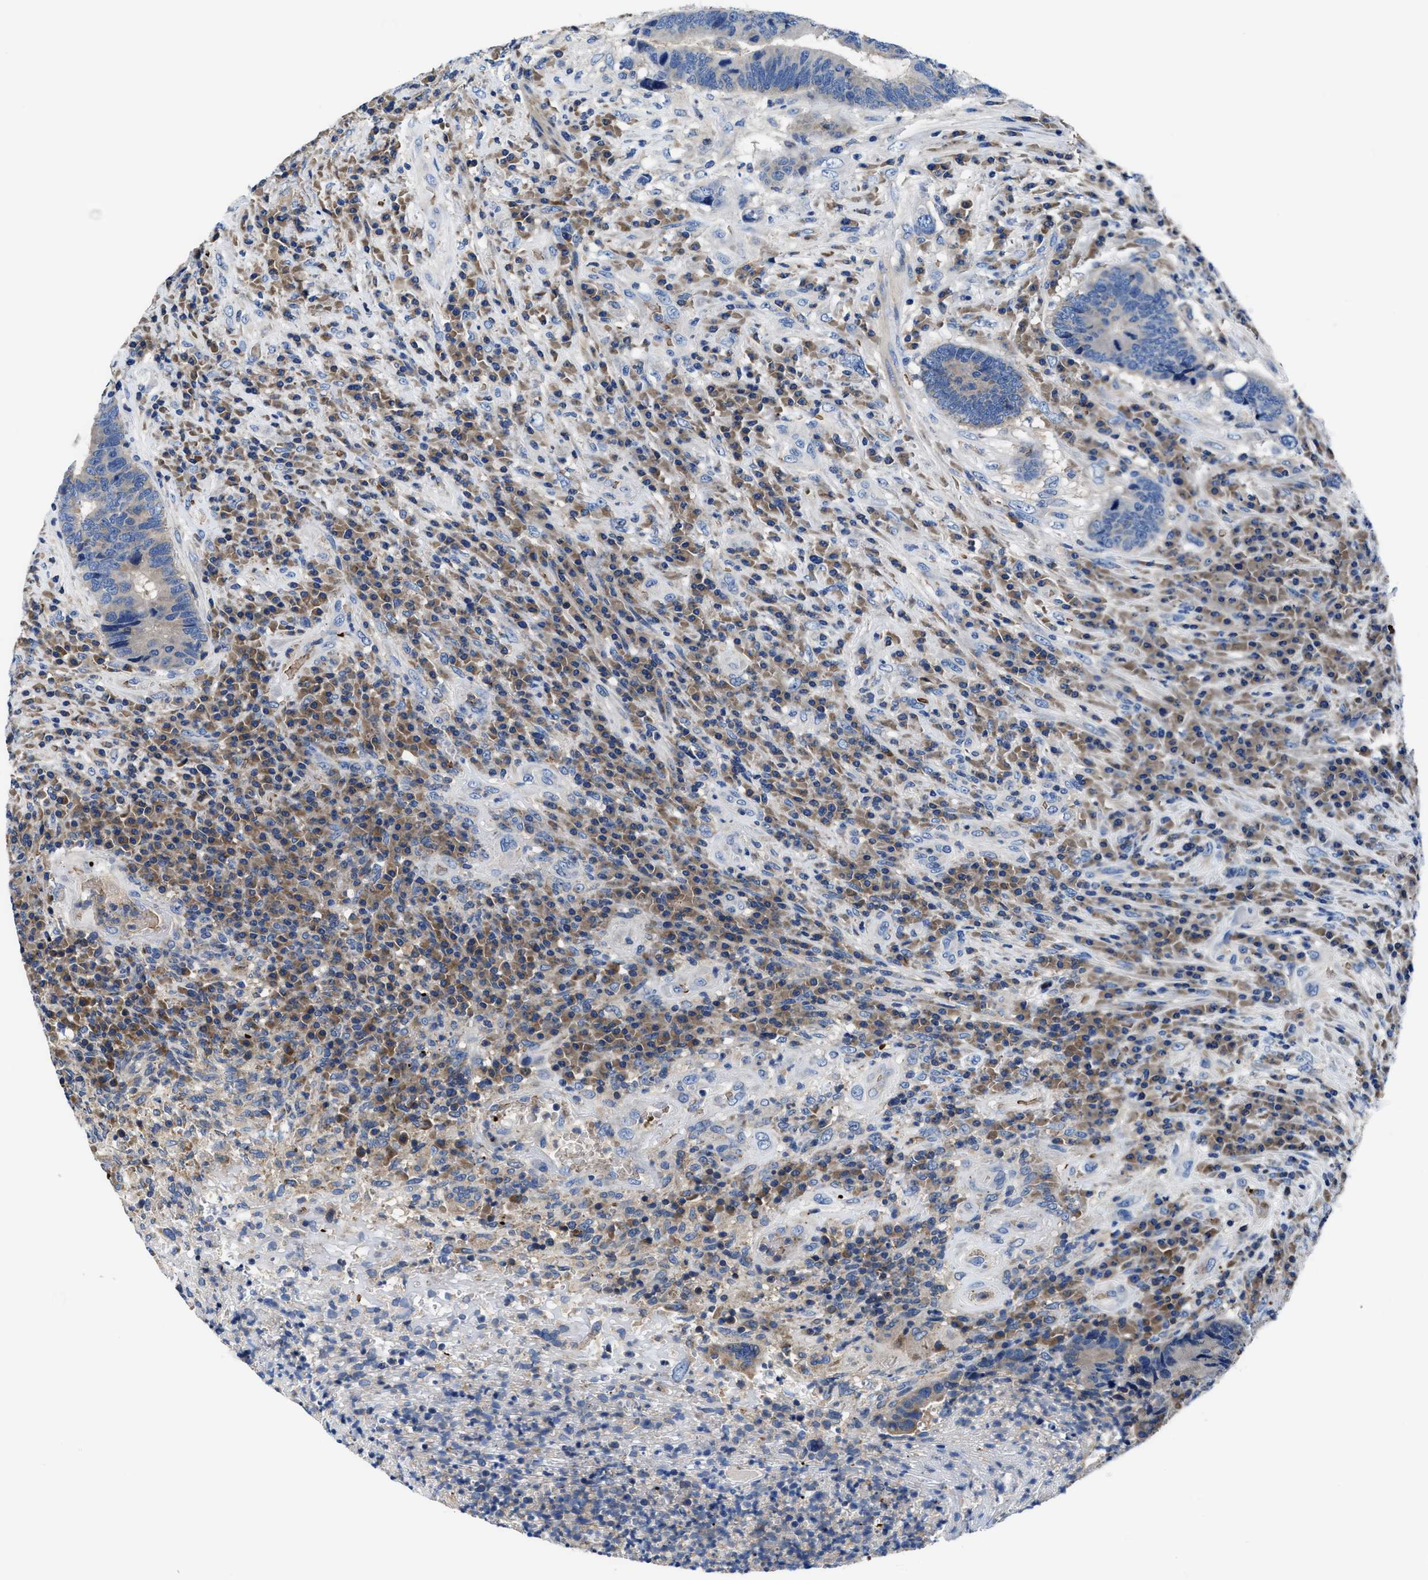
{"staining": {"intensity": "weak", "quantity": ">75%", "location": "cytoplasmic/membranous"}, "tissue": "colorectal cancer", "cell_type": "Tumor cells", "image_type": "cancer", "snomed": [{"axis": "morphology", "description": "Adenocarcinoma, NOS"}, {"axis": "topography", "description": "Rectum"}], "caption": "Tumor cells demonstrate low levels of weak cytoplasmic/membranous staining in approximately >75% of cells in human adenocarcinoma (colorectal). The protein of interest is shown in brown color, while the nuclei are stained blue.", "gene": "PHLPP1", "patient": {"sex": "female", "age": 89}}